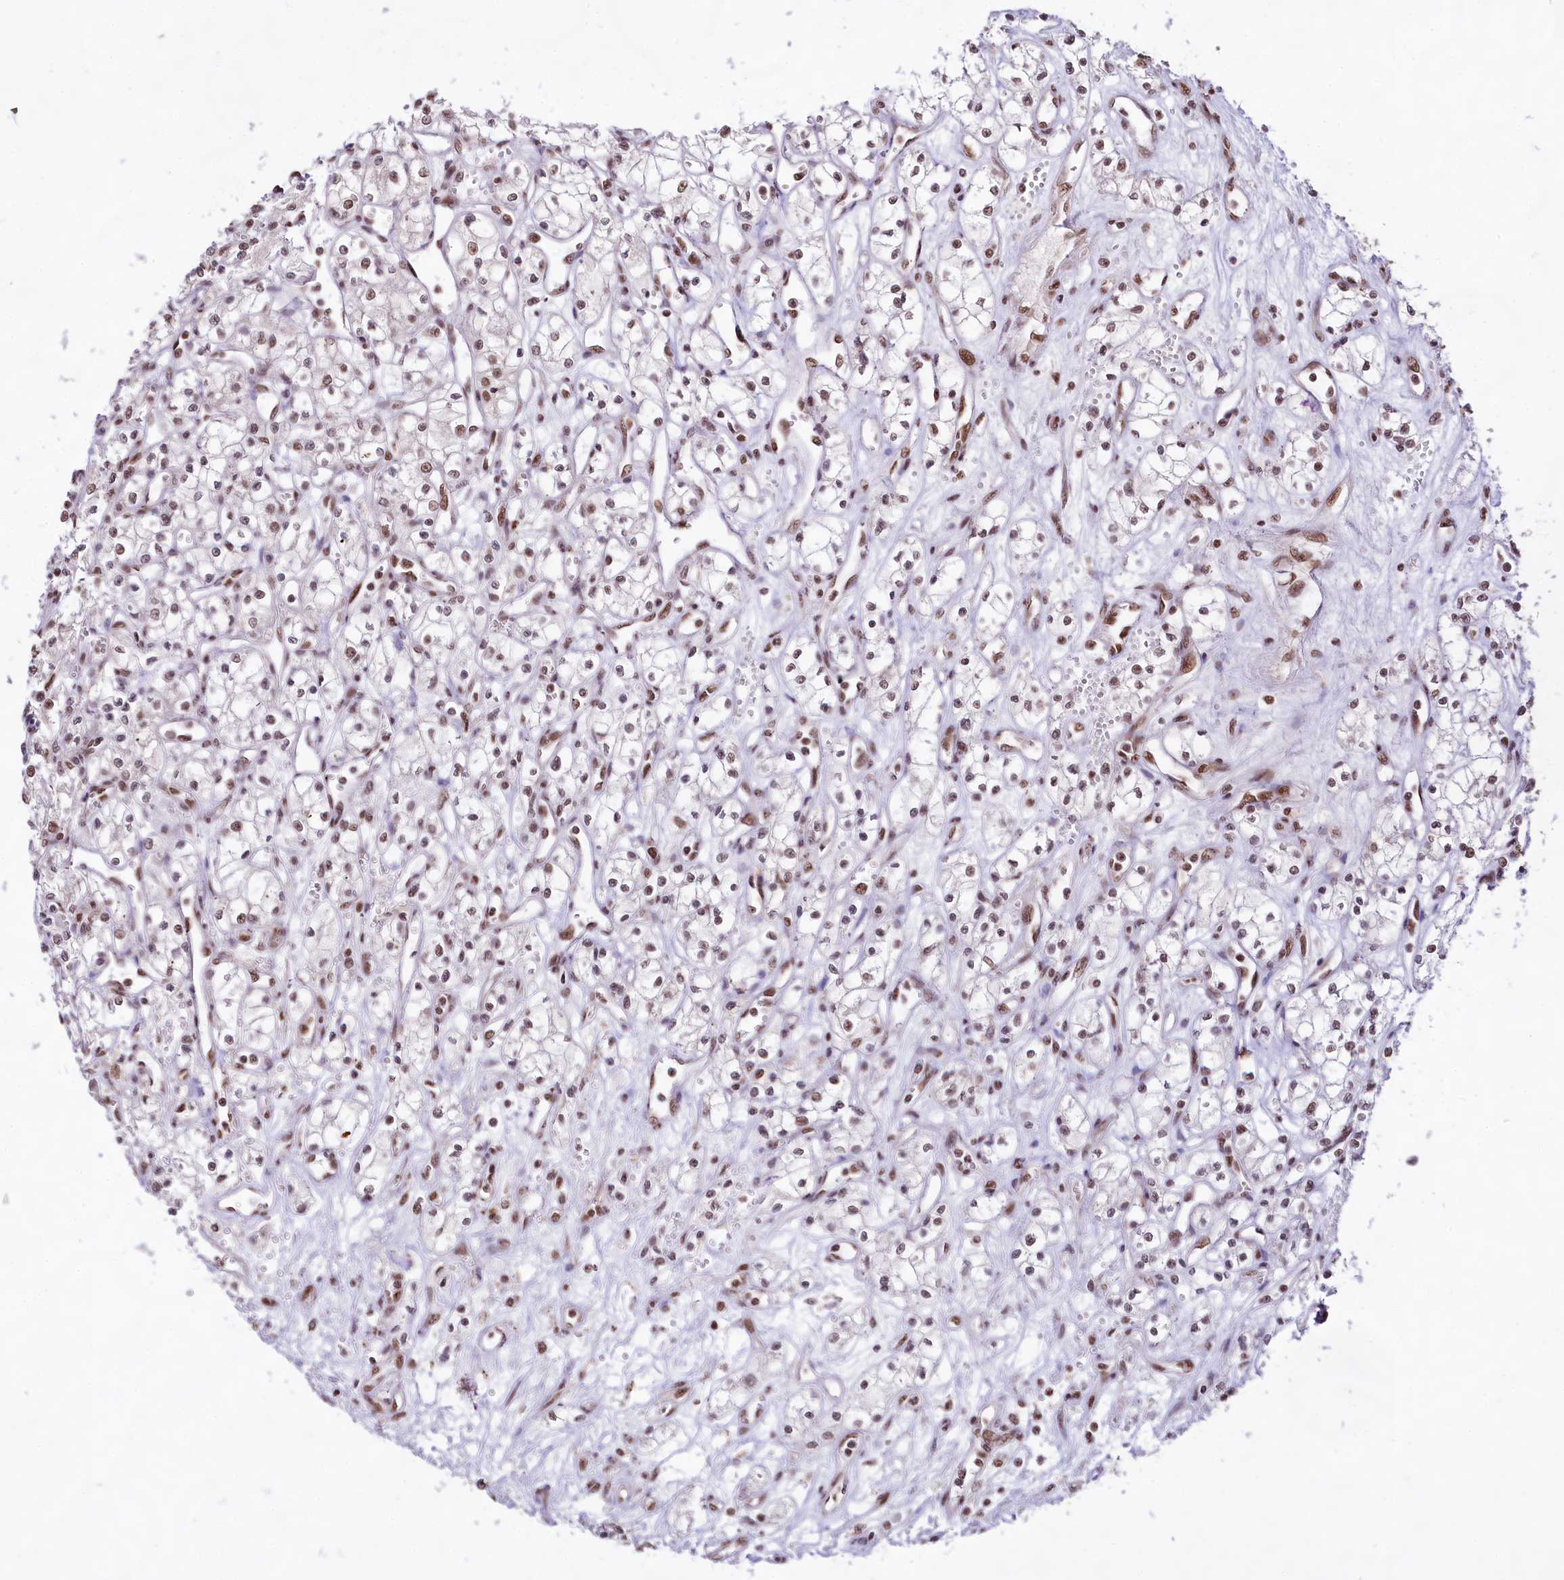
{"staining": {"intensity": "moderate", "quantity": "25%-75%", "location": "nuclear"}, "tissue": "renal cancer", "cell_type": "Tumor cells", "image_type": "cancer", "snomed": [{"axis": "morphology", "description": "Adenocarcinoma, NOS"}, {"axis": "topography", "description": "Kidney"}], "caption": "The immunohistochemical stain shows moderate nuclear expression in tumor cells of renal cancer (adenocarcinoma) tissue.", "gene": "HIRA", "patient": {"sex": "male", "age": 59}}